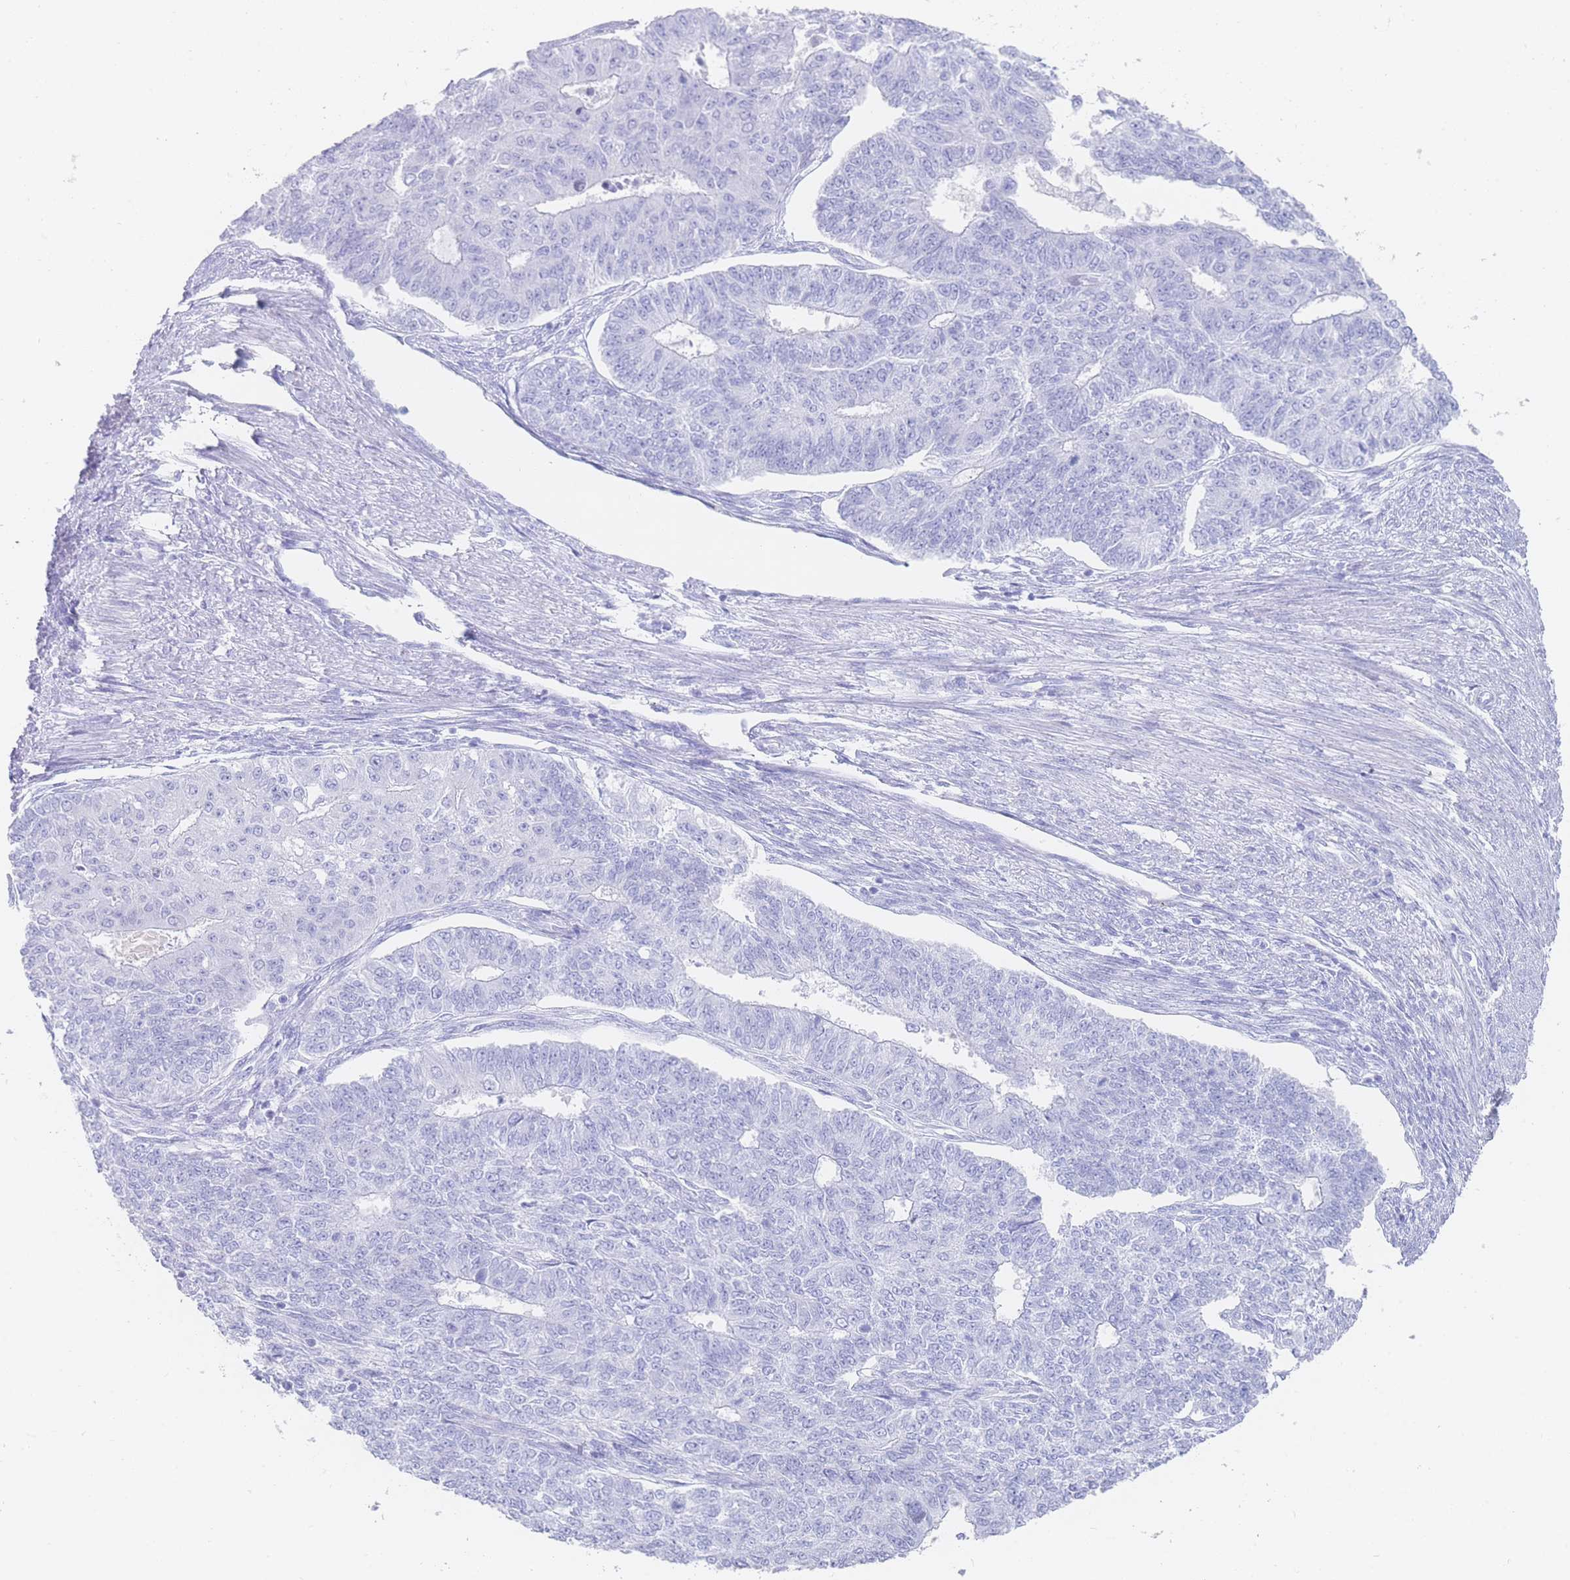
{"staining": {"intensity": "negative", "quantity": "none", "location": "none"}, "tissue": "endometrial cancer", "cell_type": "Tumor cells", "image_type": "cancer", "snomed": [{"axis": "morphology", "description": "Adenocarcinoma, NOS"}, {"axis": "topography", "description": "Endometrium"}], "caption": "Protein analysis of adenocarcinoma (endometrial) demonstrates no significant positivity in tumor cells.", "gene": "LRRC37A", "patient": {"sex": "female", "age": 32}}